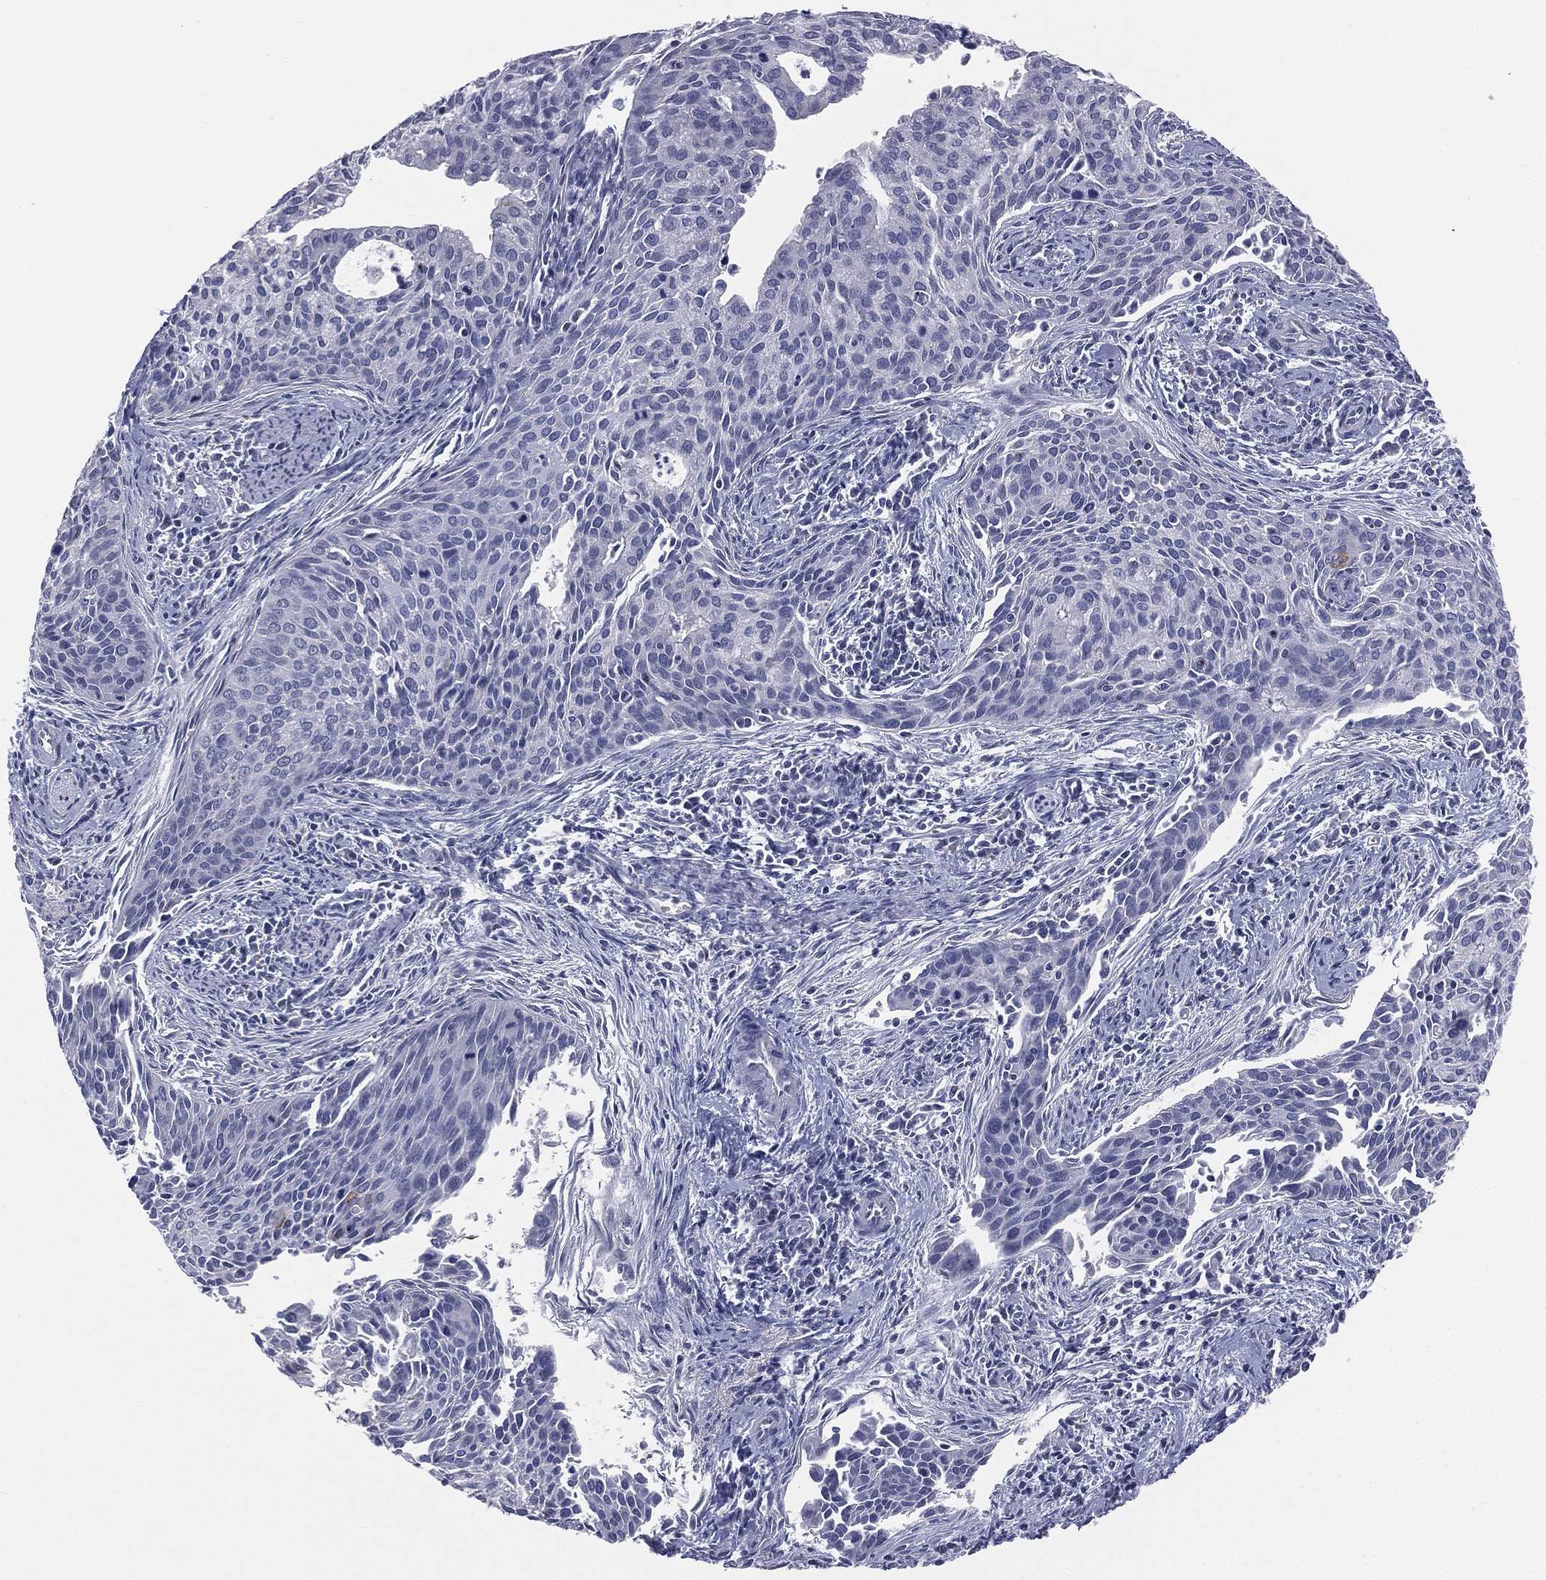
{"staining": {"intensity": "strong", "quantity": "<25%", "location": "cytoplasmic/membranous"}, "tissue": "cervical cancer", "cell_type": "Tumor cells", "image_type": "cancer", "snomed": [{"axis": "morphology", "description": "Squamous cell carcinoma, NOS"}, {"axis": "topography", "description": "Cervix"}], "caption": "Strong cytoplasmic/membranous protein positivity is seen in approximately <25% of tumor cells in squamous cell carcinoma (cervical).", "gene": "DMKN", "patient": {"sex": "female", "age": 29}}